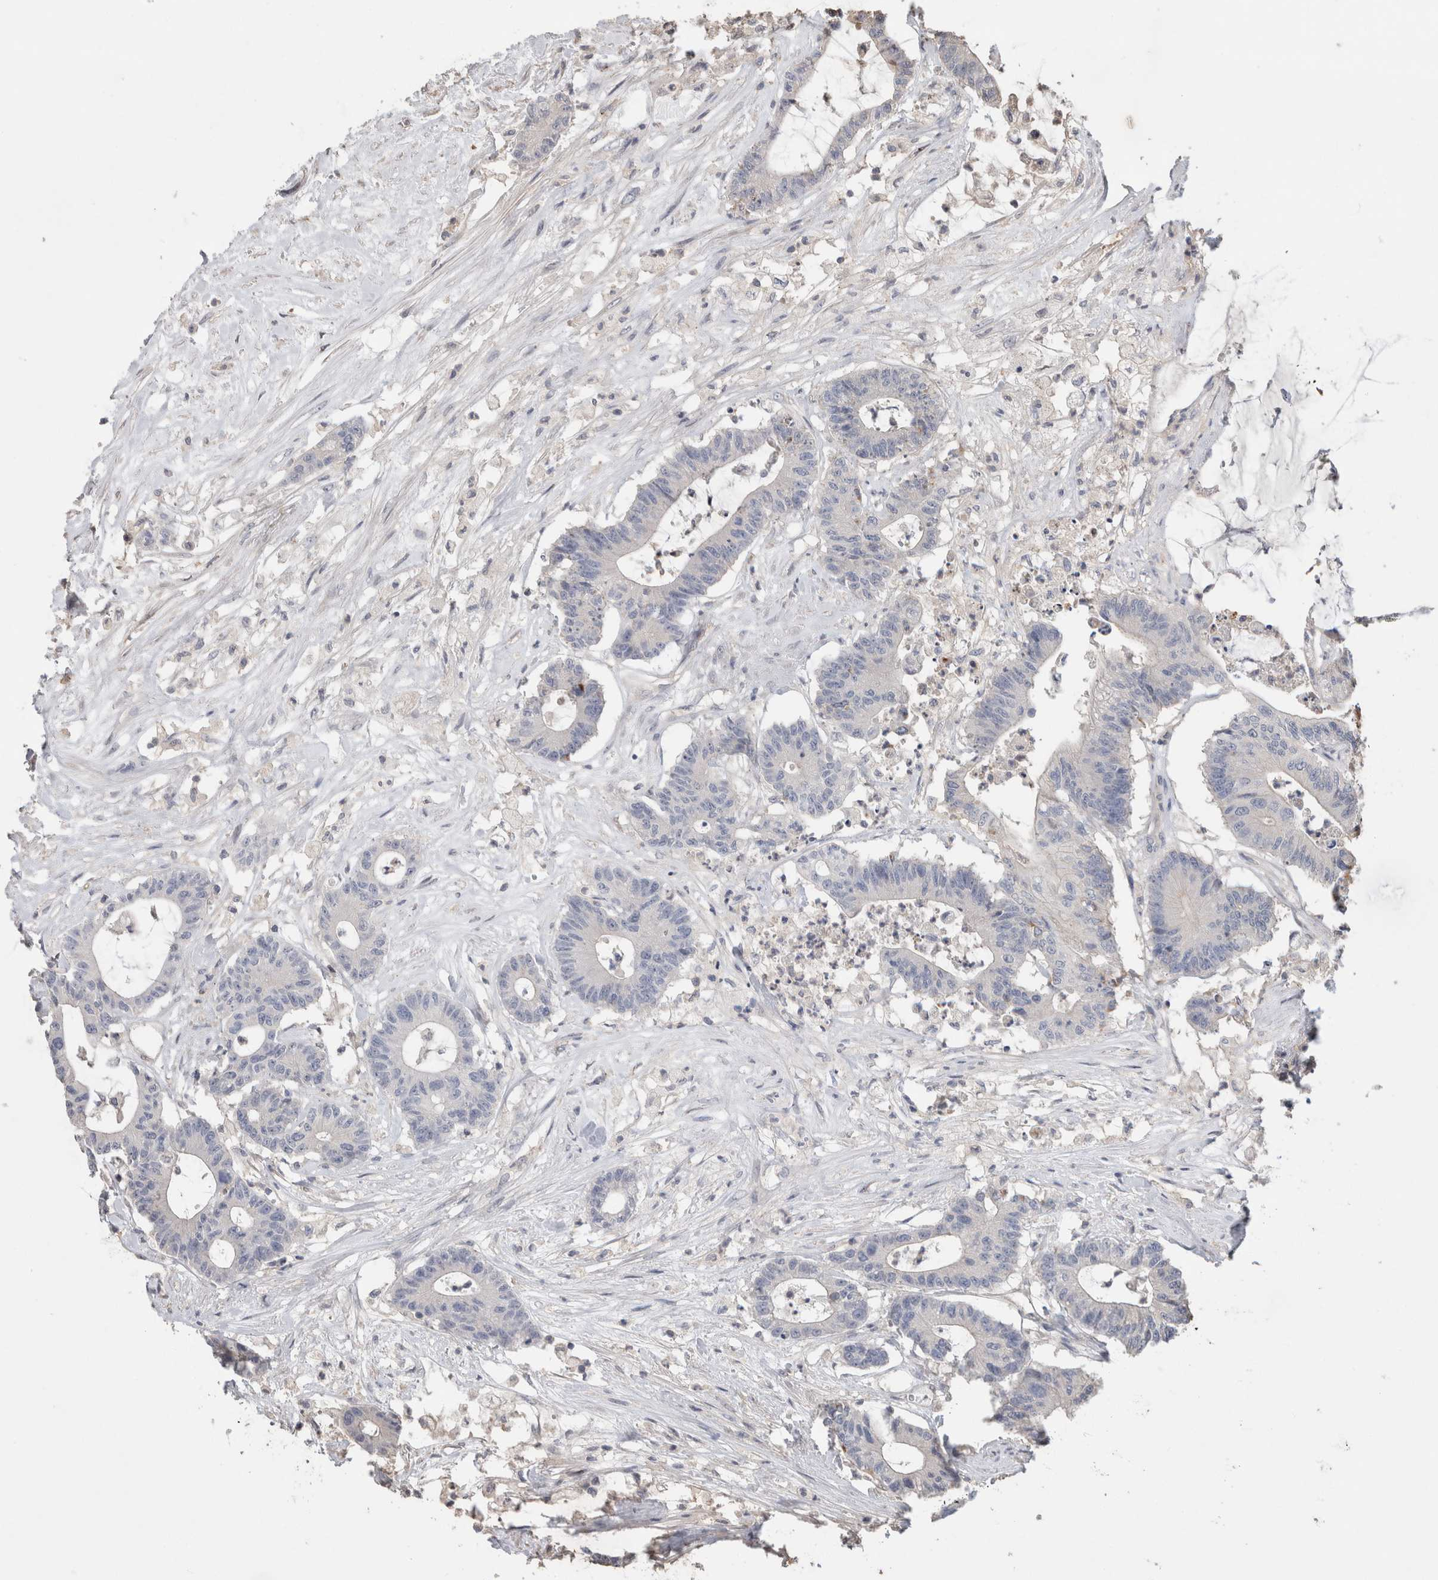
{"staining": {"intensity": "negative", "quantity": "none", "location": "none"}, "tissue": "colorectal cancer", "cell_type": "Tumor cells", "image_type": "cancer", "snomed": [{"axis": "morphology", "description": "Adenocarcinoma, NOS"}, {"axis": "topography", "description": "Colon"}], "caption": "Colorectal cancer (adenocarcinoma) was stained to show a protein in brown. There is no significant expression in tumor cells.", "gene": "TRIM5", "patient": {"sex": "female", "age": 84}}